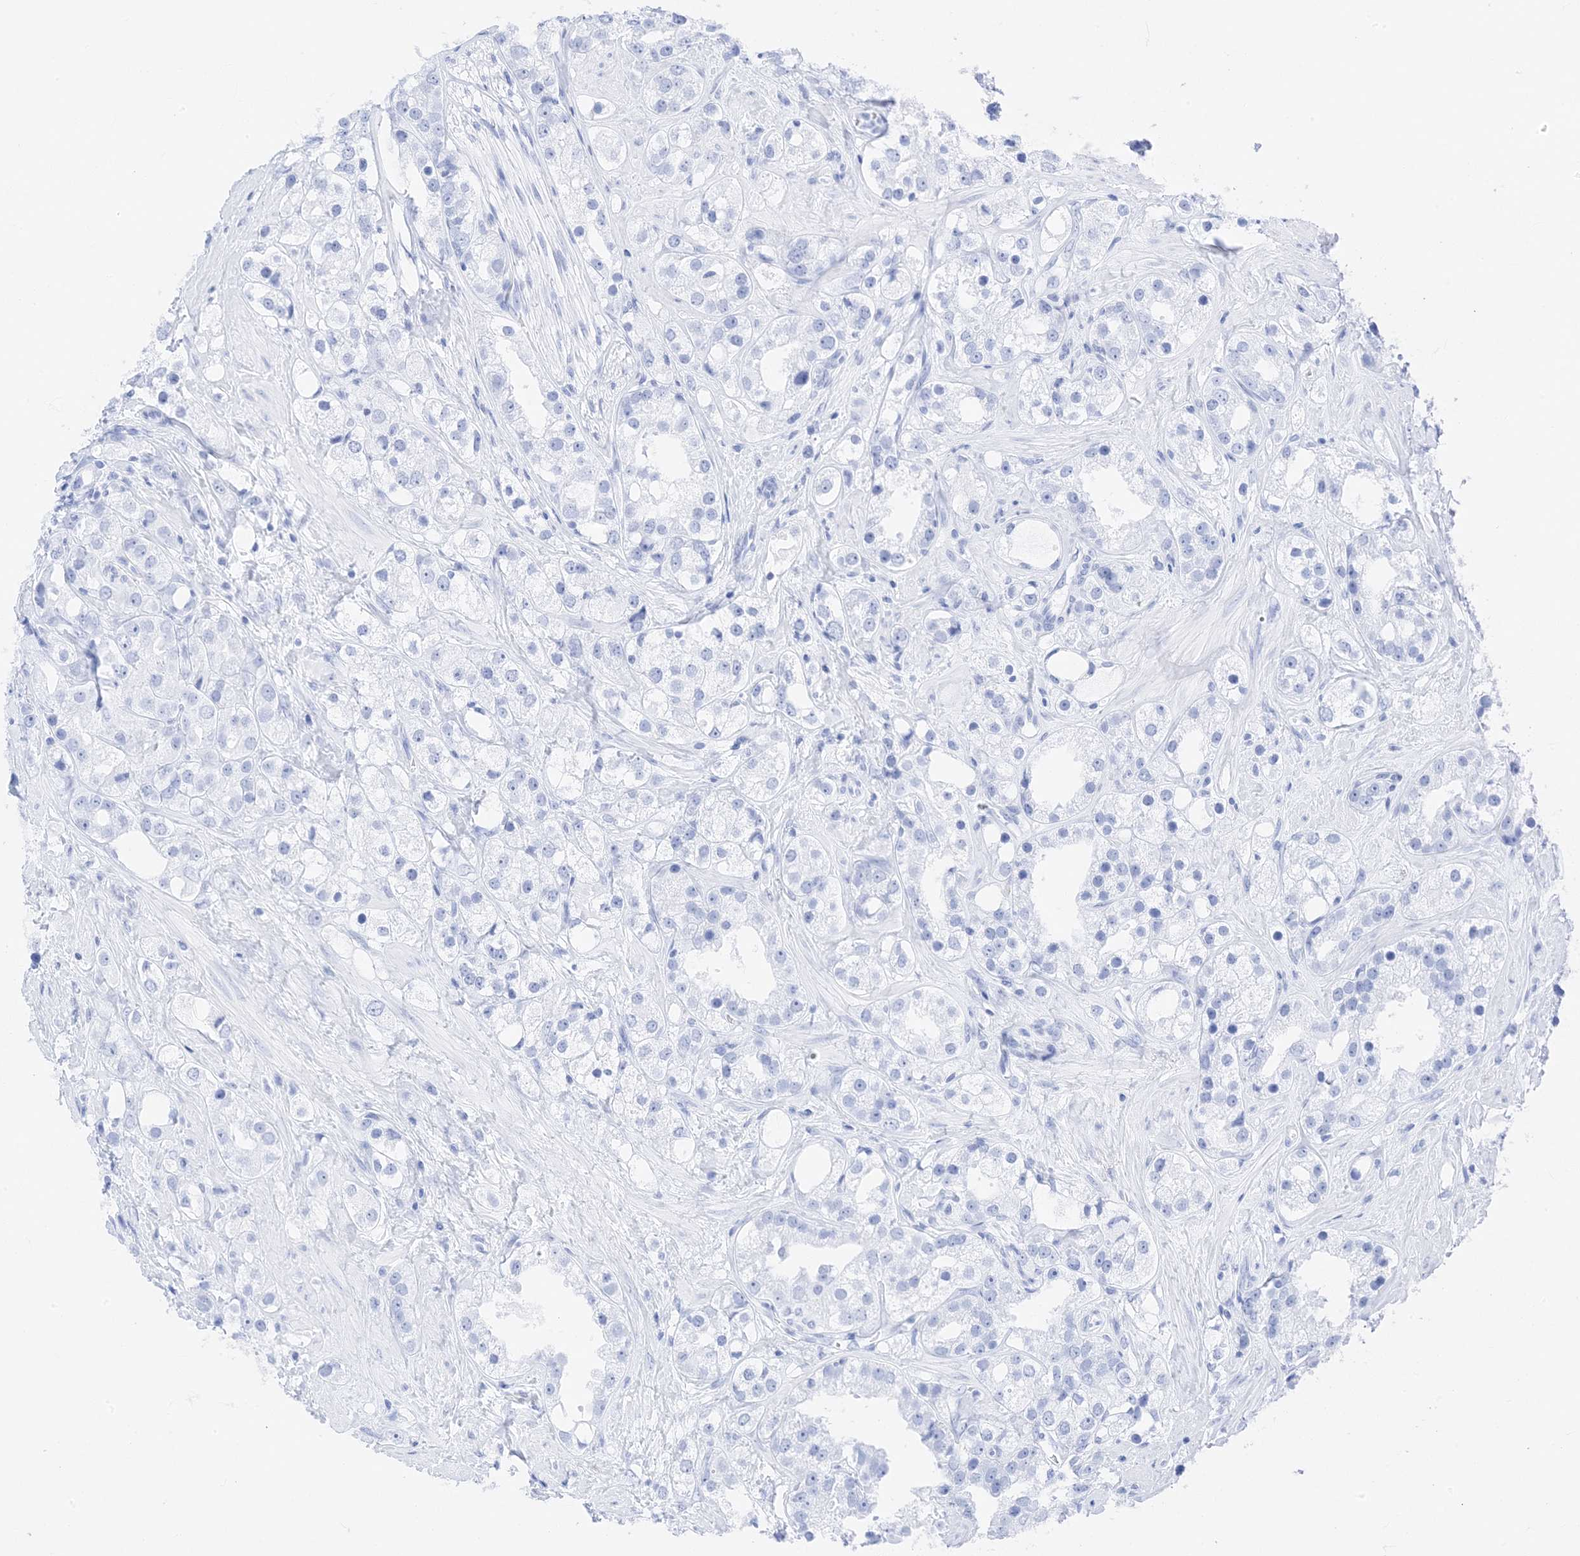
{"staining": {"intensity": "negative", "quantity": "none", "location": "none"}, "tissue": "prostate cancer", "cell_type": "Tumor cells", "image_type": "cancer", "snomed": [{"axis": "morphology", "description": "Adenocarcinoma, NOS"}, {"axis": "topography", "description": "Prostate"}], "caption": "Tumor cells show no significant positivity in prostate cancer. Nuclei are stained in blue.", "gene": "MUC17", "patient": {"sex": "male", "age": 79}}